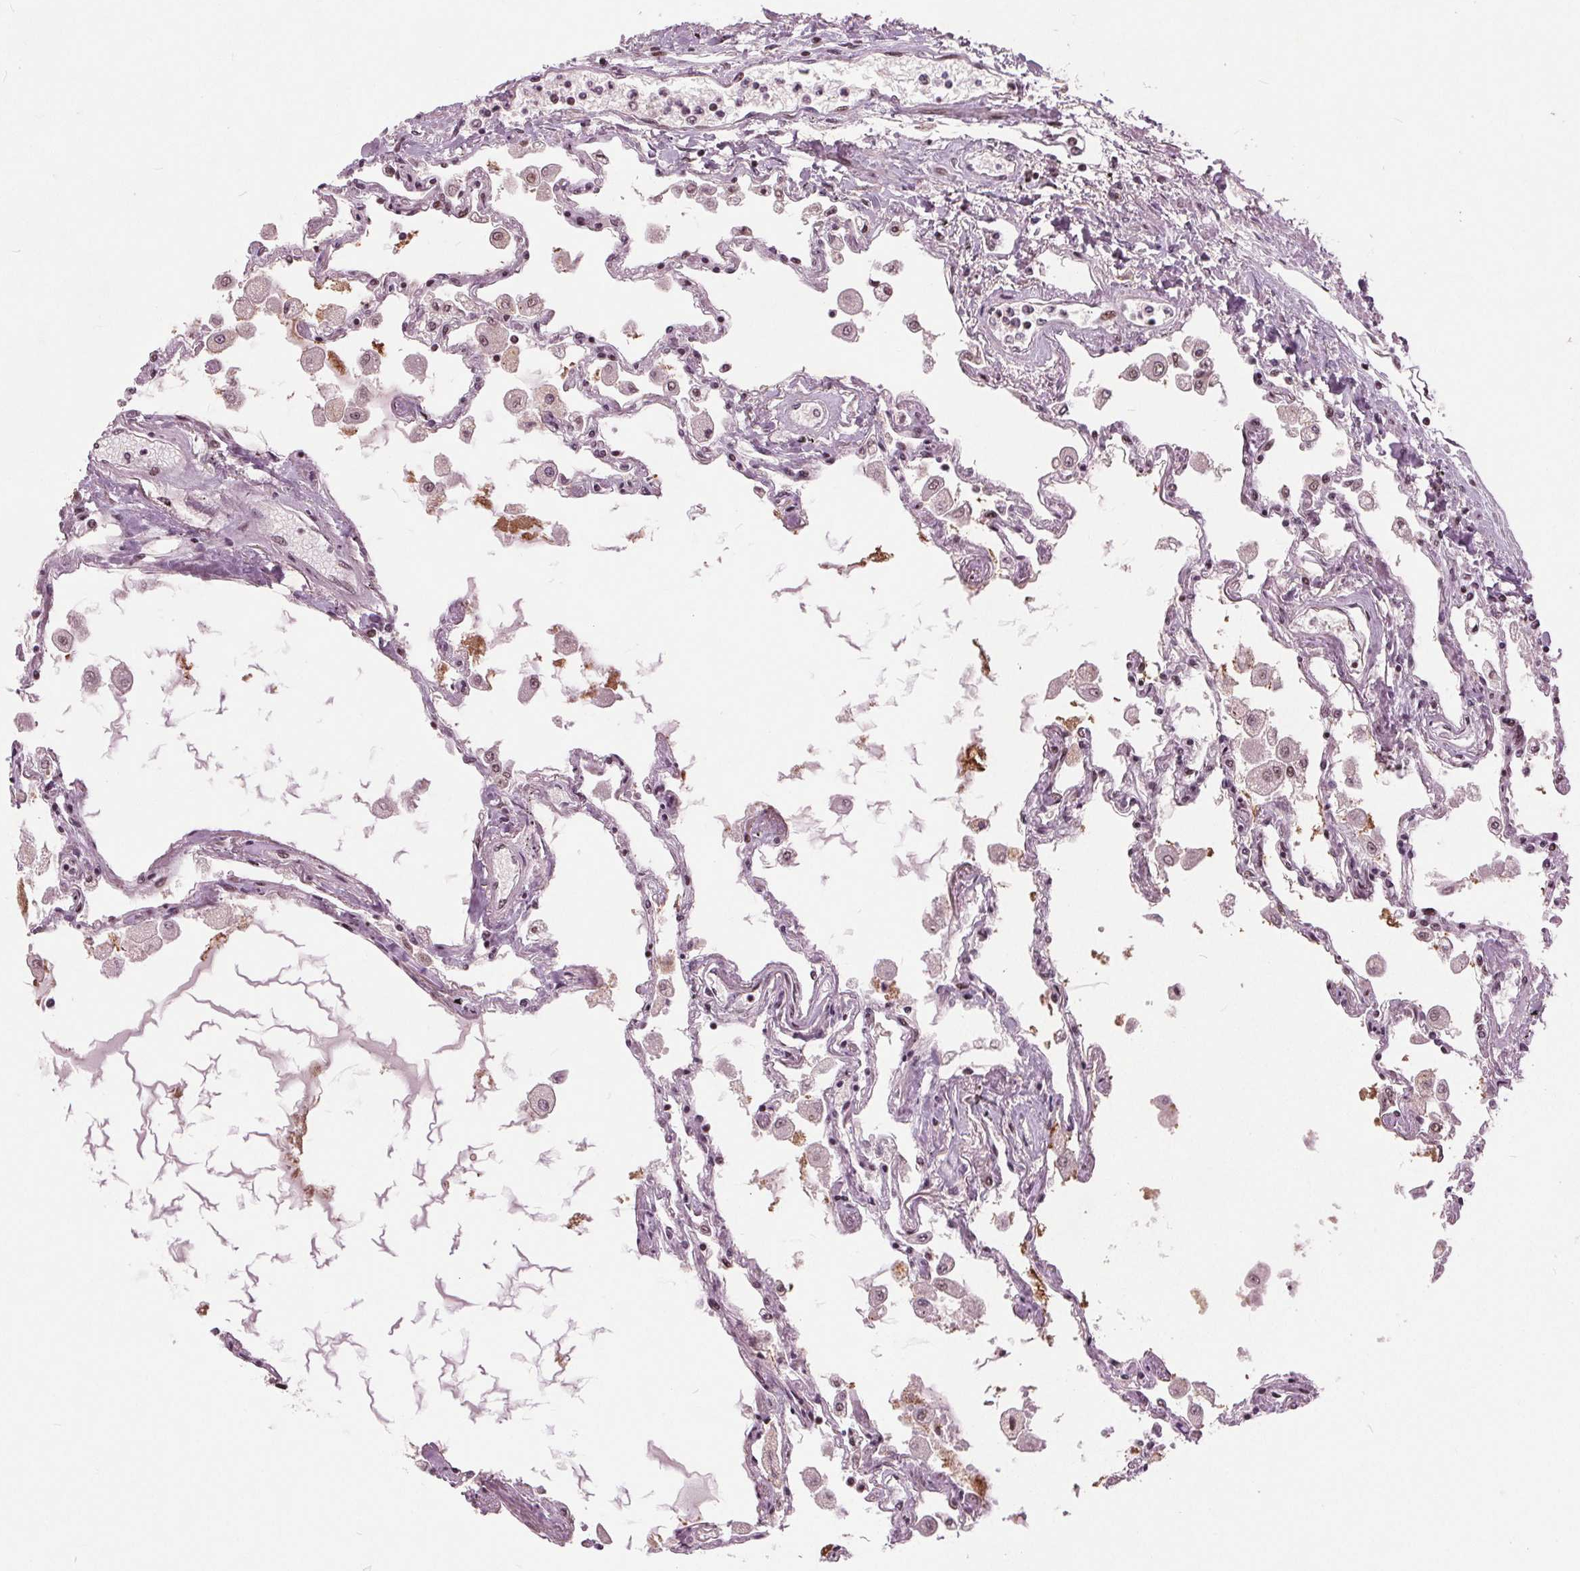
{"staining": {"intensity": "strong", "quantity": "<25%", "location": "nuclear"}, "tissue": "lung", "cell_type": "Alveolar cells", "image_type": "normal", "snomed": [{"axis": "morphology", "description": "Normal tissue, NOS"}, {"axis": "morphology", "description": "Adenocarcinoma, NOS"}, {"axis": "topography", "description": "Cartilage tissue"}, {"axis": "topography", "description": "Lung"}], "caption": "This image reveals immunohistochemistry (IHC) staining of unremarkable human lung, with medium strong nuclear staining in about <25% of alveolar cells.", "gene": "TTC34", "patient": {"sex": "female", "age": 67}}